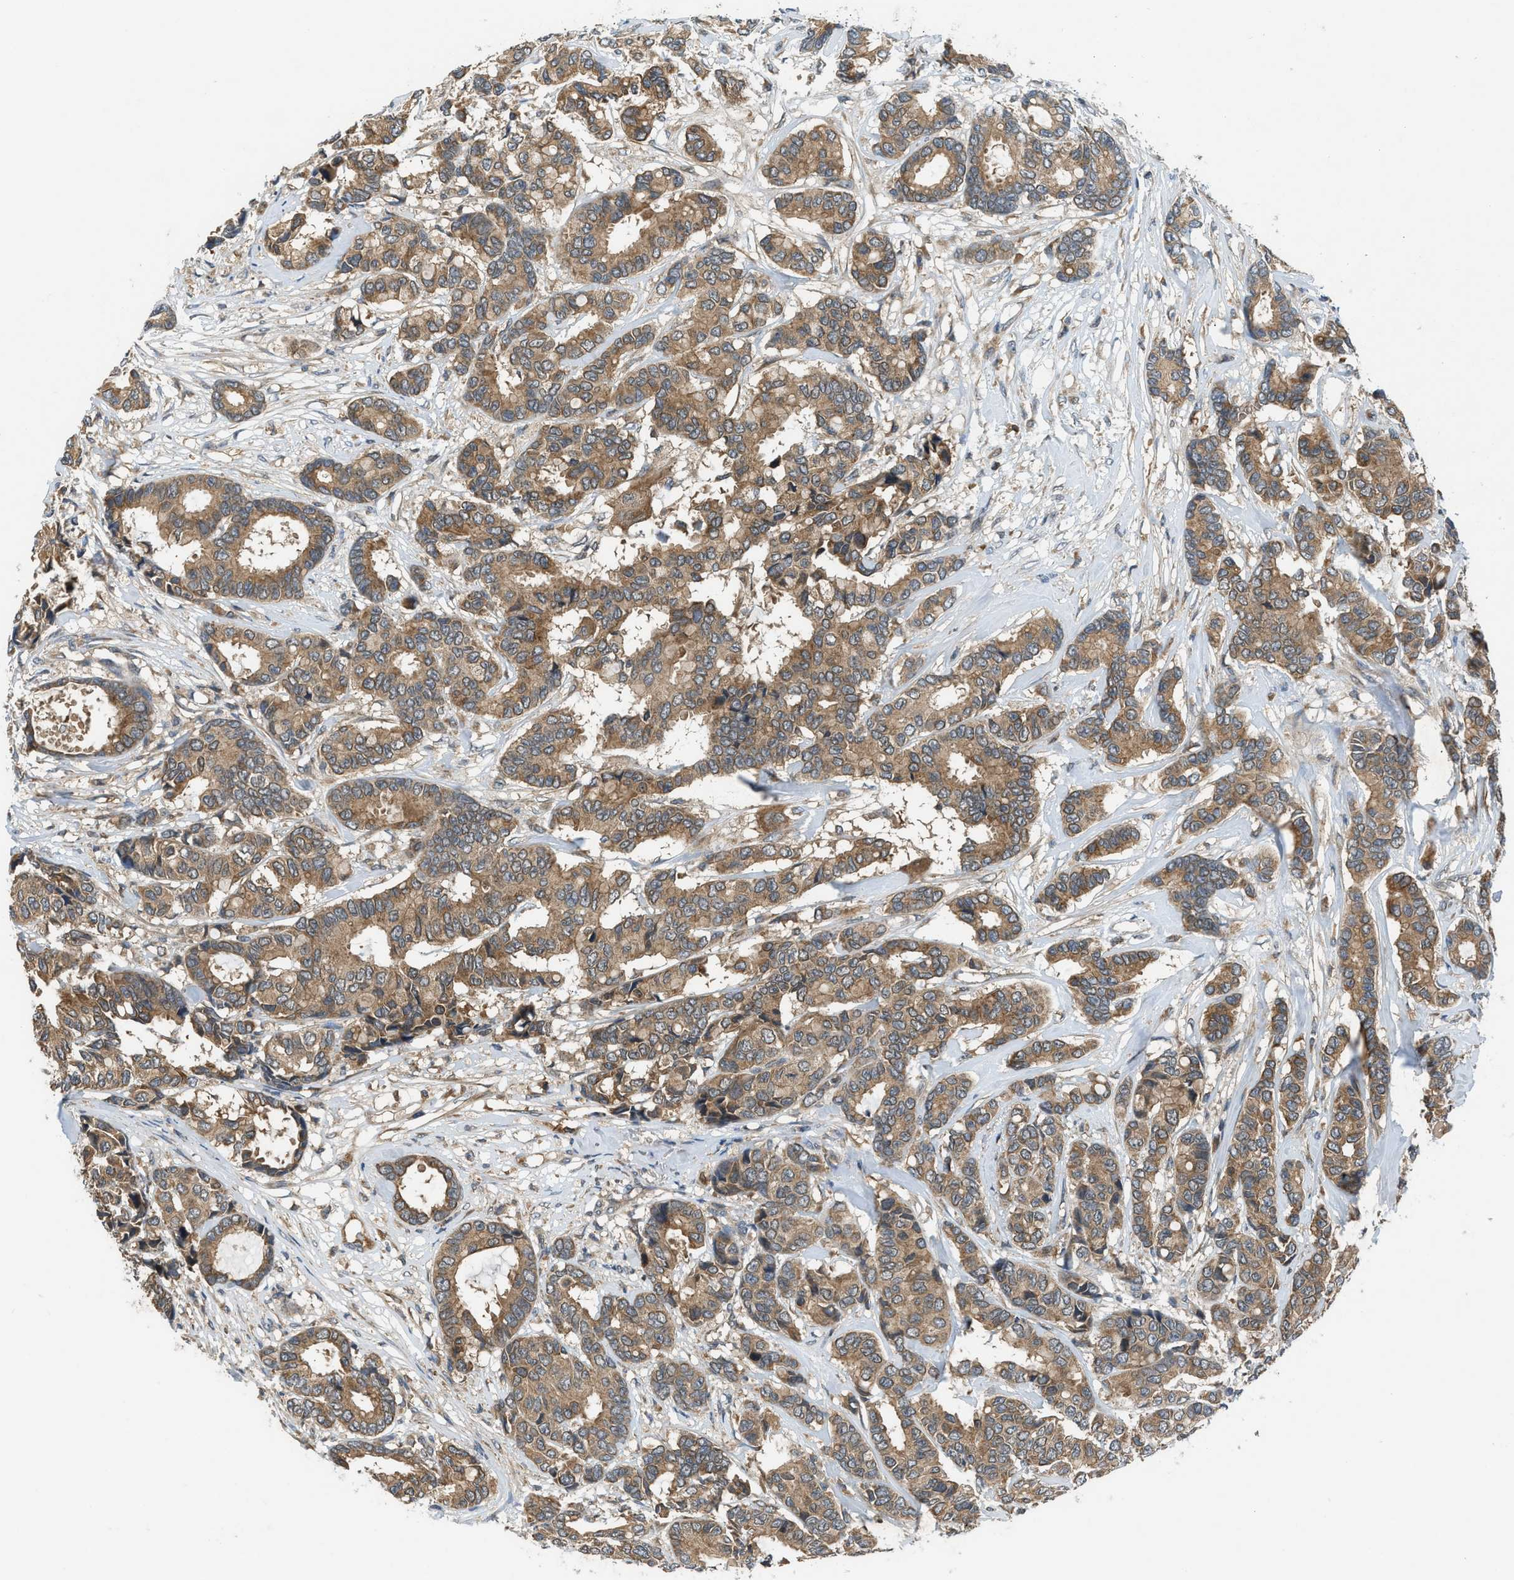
{"staining": {"intensity": "moderate", "quantity": ">75%", "location": "cytoplasmic/membranous"}, "tissue": "breast cancer", "cell_type": "Tumor cells", "image_type": "cancer", "snomed": [{"axis": "morphology", "description": "Duct carcinoma"}, {"axis": "topography", "description": "Breast"}], "caption": "Immunohistochemistry (IHC) staining of breast cancer (infiltrating ductal carcinoma), which reveals medium levels of moderate cytoplasmic/membranous staining in approximately >75% of tumor cells indicating moderate cytoplasmic/membranous protein positivity. The staining was performed using DAB (3,3'-diaminobenzidine) (brown) for protein detection and nuclei were counterstained in hematoxylin (blue).", "gene": "PAFAH2", "patient": {"sex": "female", "age": 87}}